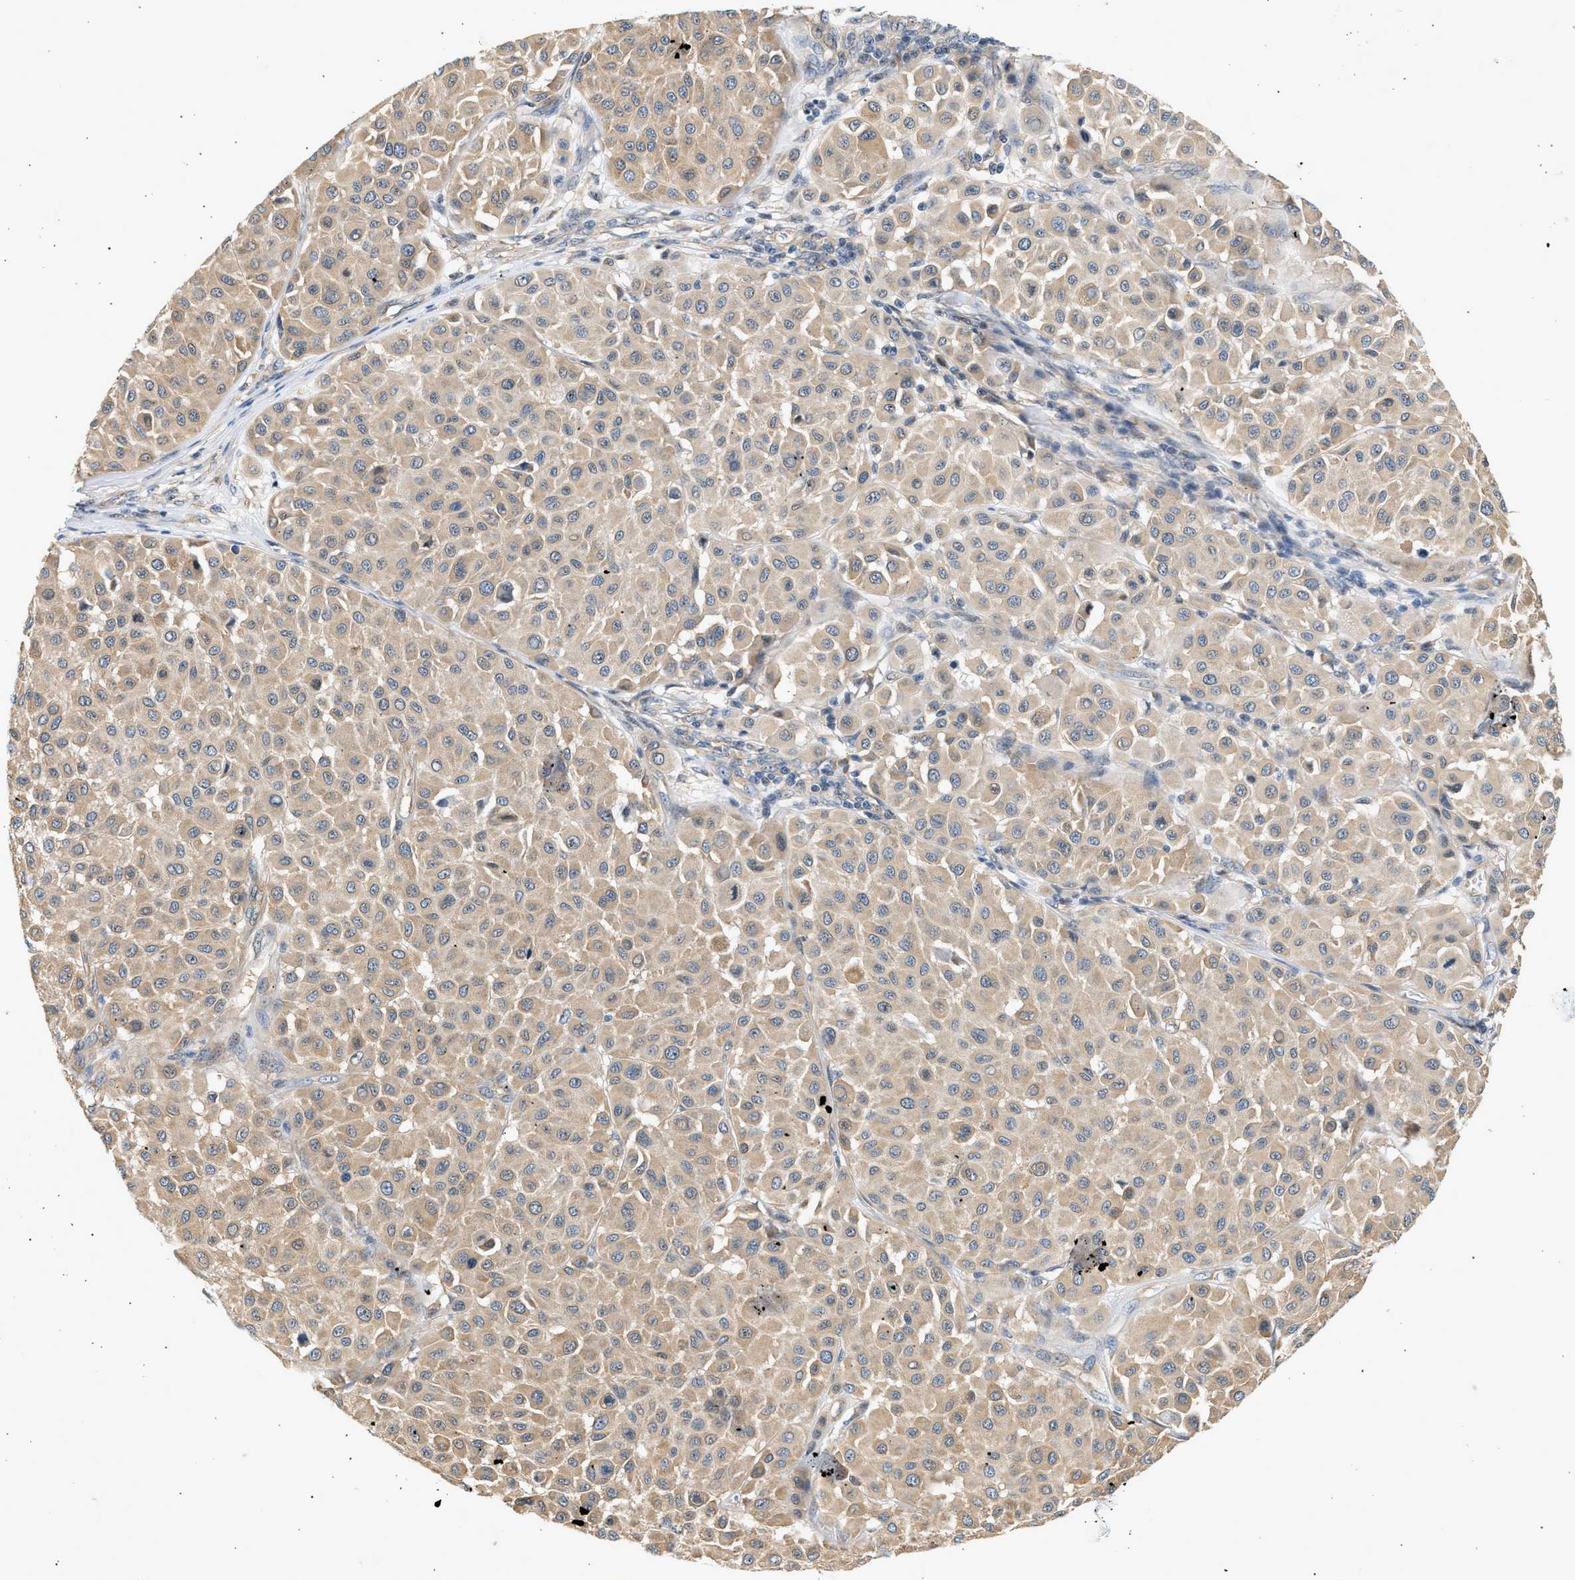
{"staining": {"intensity": "weak", "quantity": ">75%", "location": "cytoplasmic/membranous"}, "tissue": "melanoma", "cell_type": "Tumor cells", "image_type": "cancer", "snomed": [{"axis": "morphology", "description": "Malignant melanoma, Metastatic site"}, {"axis": "topography", "description": "Soft tissue"}], "caption": "Human melanoma stained with a protein marker demonstrates weak staining in tumor cells.", "gene": "WDR31", "patient": {"sex": "male", "age": 41}}